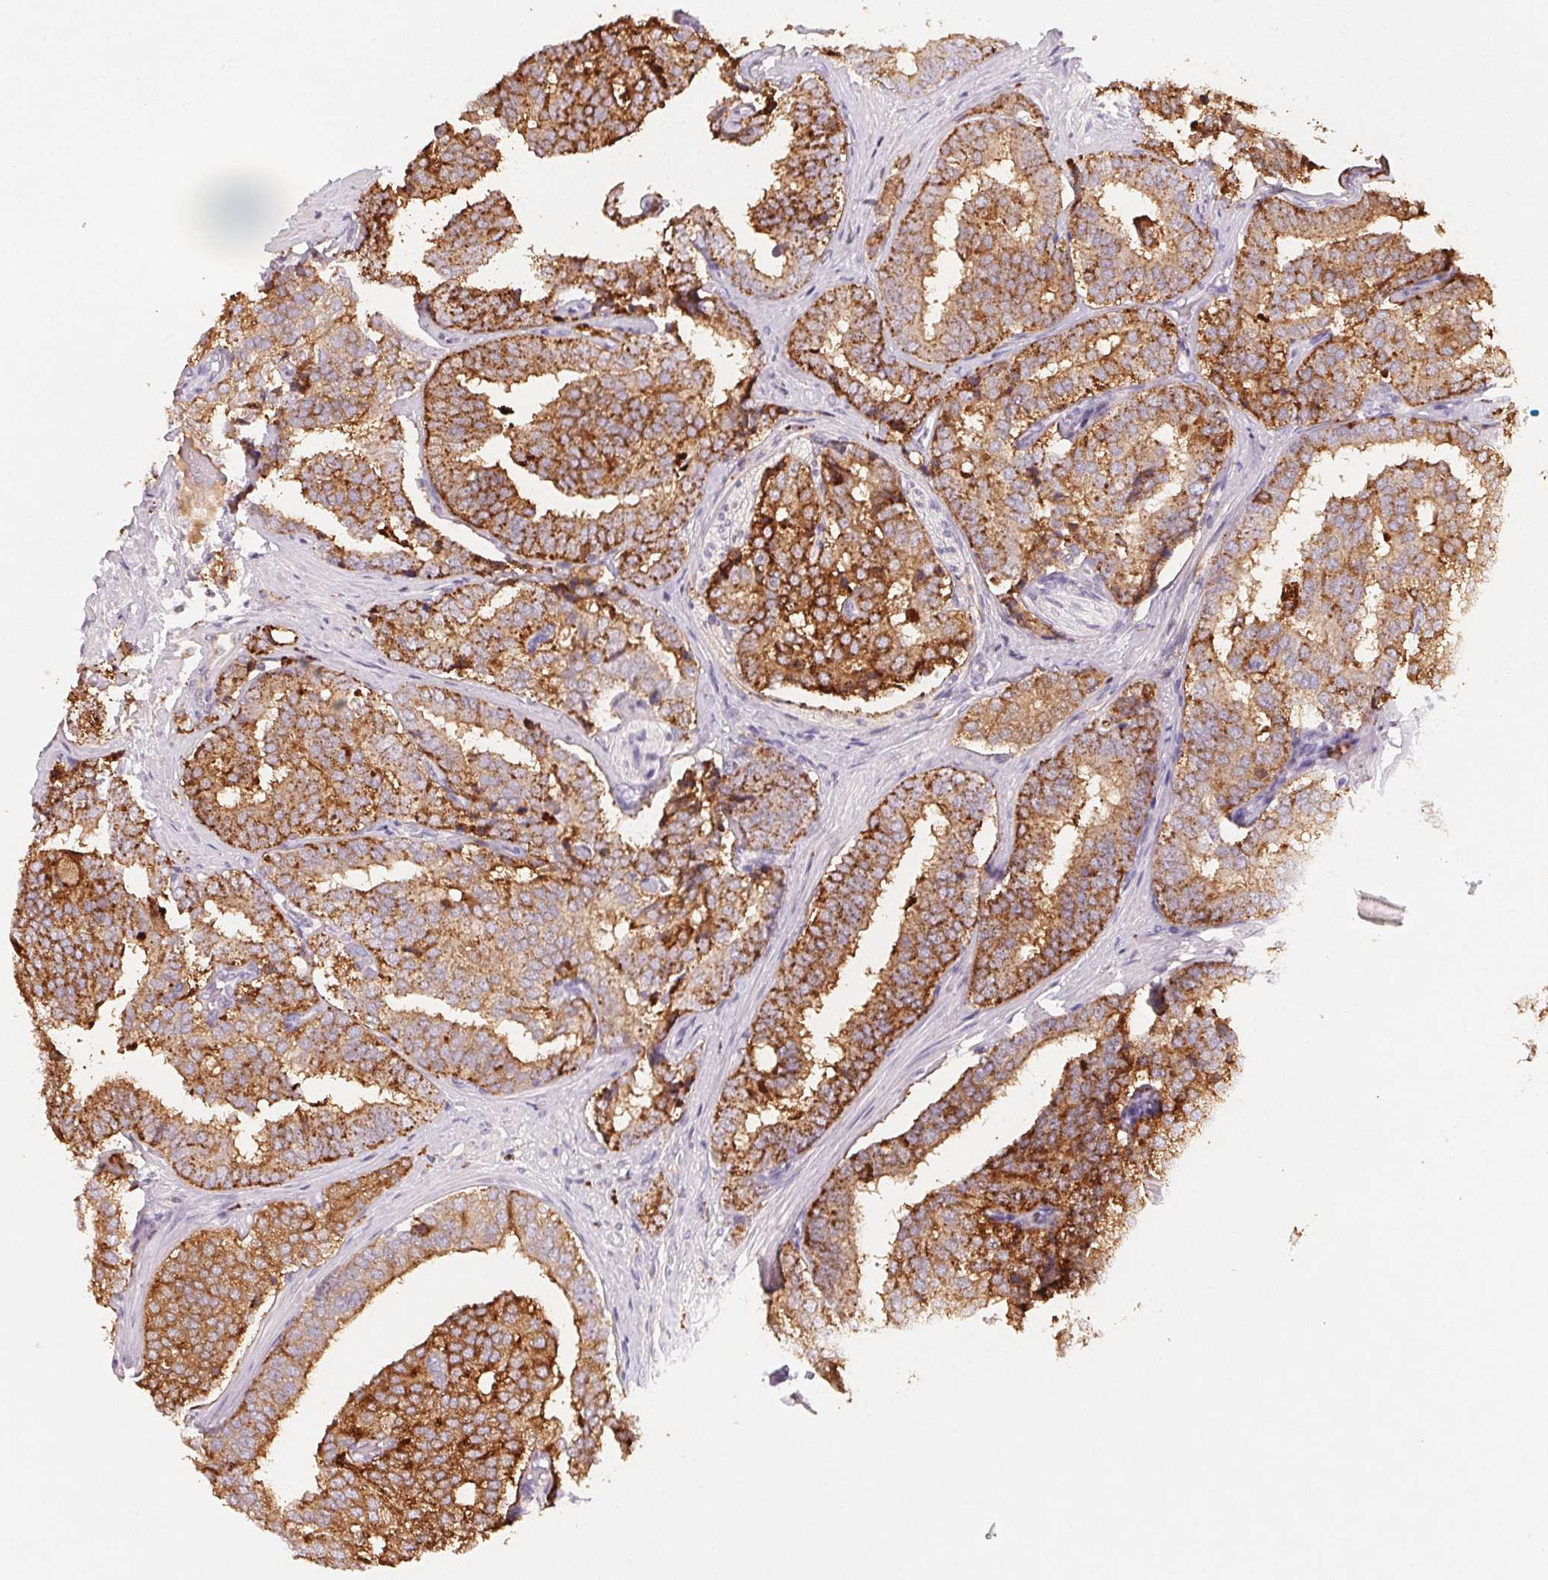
{"staining": {"intensity": "strong", "quantity": ">75%", "location": "cytoplasmic/membranous"}, "tissue": "prostate cancer", "cell_type": "Tumor cells", "image_type": "cancer", "snomed": [{"axis": "morphology", "description": "Adenocarcinoma, High grade"}, {"axis": "topography", "description": "Prostate"}], "caption": "DAB (3,3'-diaminobenzidine) immunohistochemical staining of prostate high-grade adenocarcinoma displays strong cytoplasmic/membranous protein expression in approximately >75% of tumor cells.", "gene": "ACP3", "patient": {"sex": "male", "age": 72}}